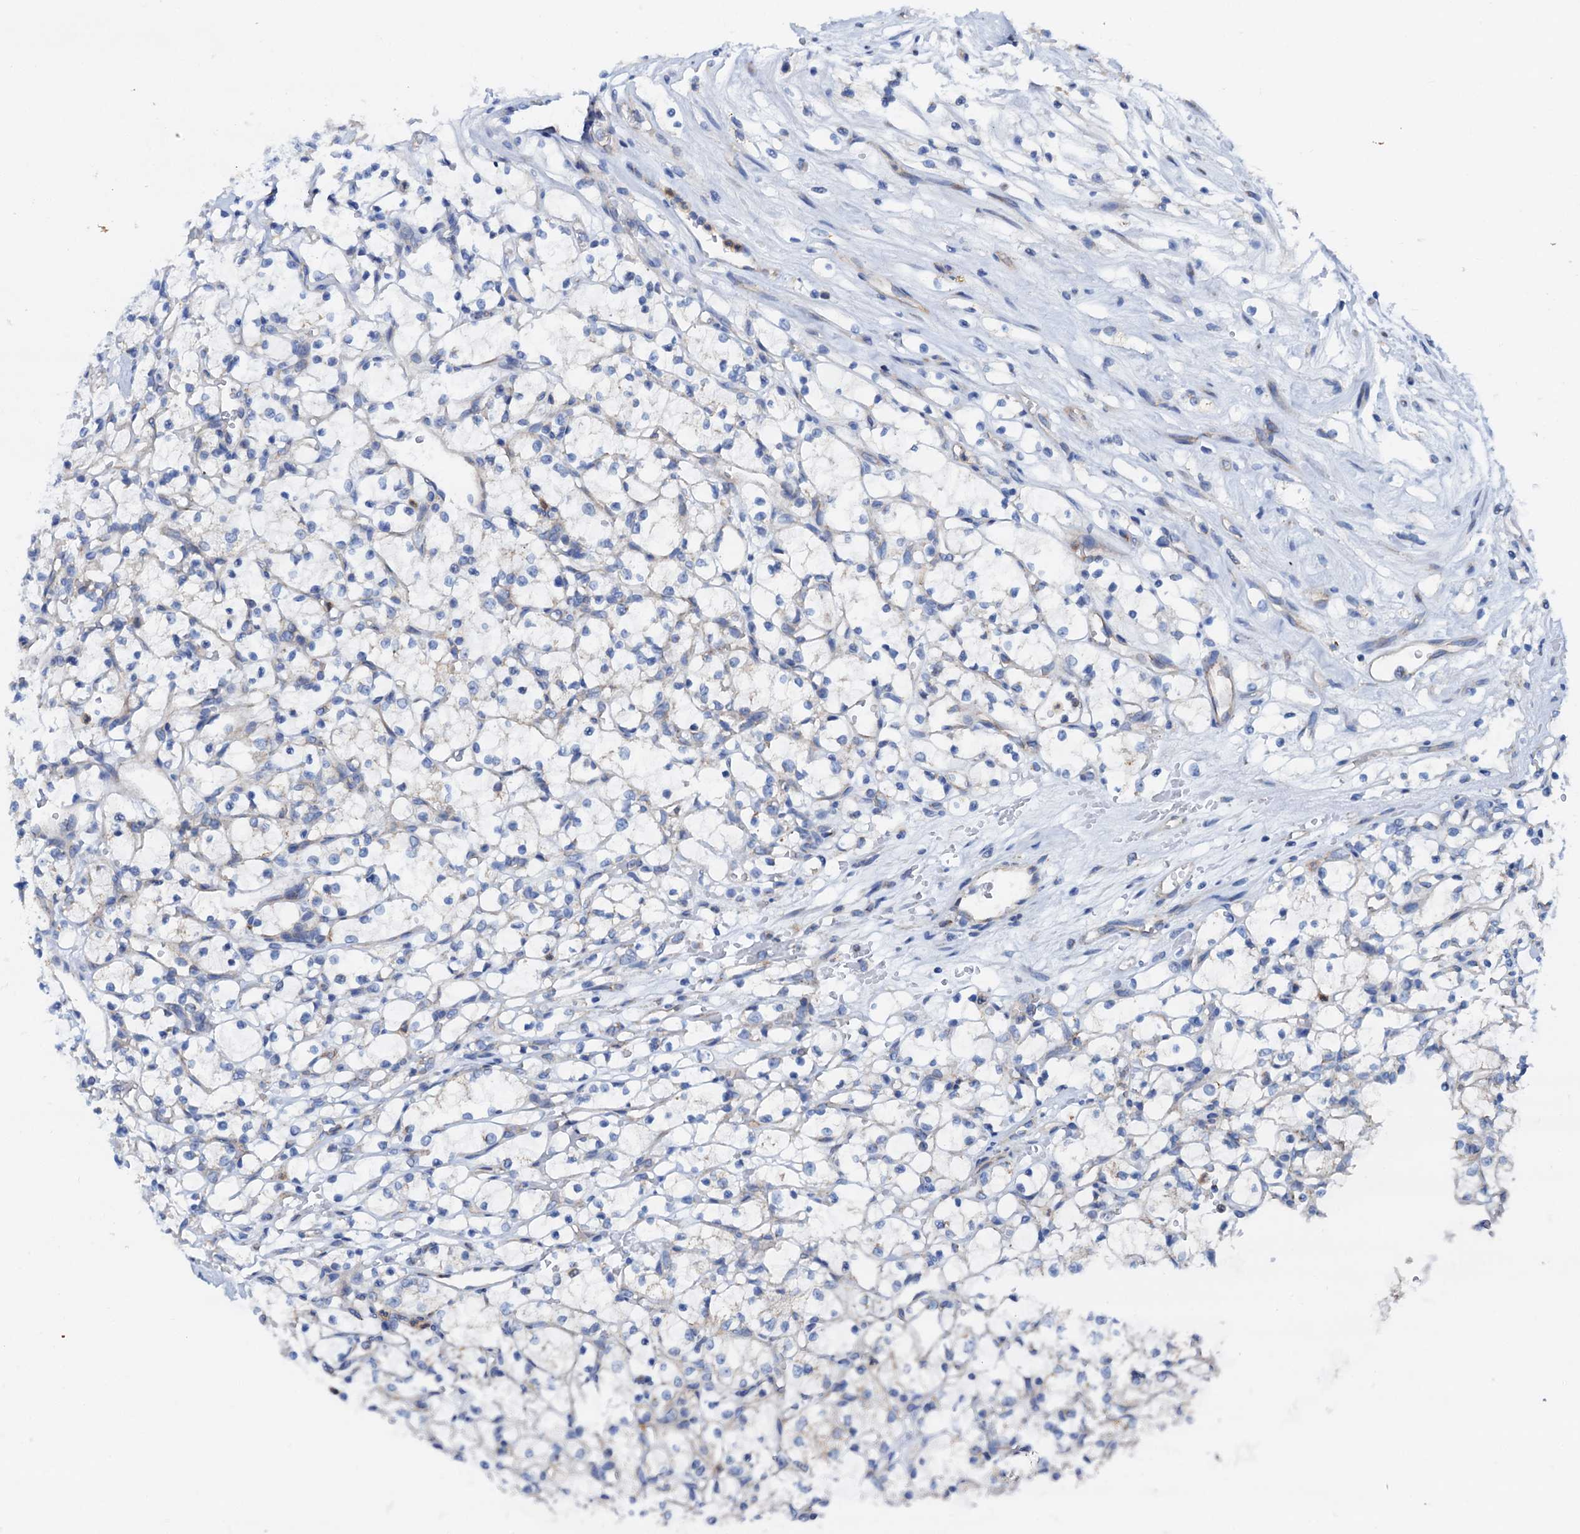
{"staining": {"intensity": "negative", "quantity": "none", "location": "none"}, "tissue": "renal cancer", "cell_type": "Tumor cells", "image_type": "cancer", "snomed": [{"axis": "morphology", "description": "Adenocarcinoma, NOS"}, {"axis": "topography", "description": "Kidney"}], "caption": "A high-resolution histopathology image shows immunohistochemistry (IHC) staining of adenocarcinoma (renal), which shows no significant positivity in tumor cells. (Immunohistochemistry, brightfield microscopy, high magnification).", "gene": "RASSF9", "patient": {"sex": "female", "age": 69}}